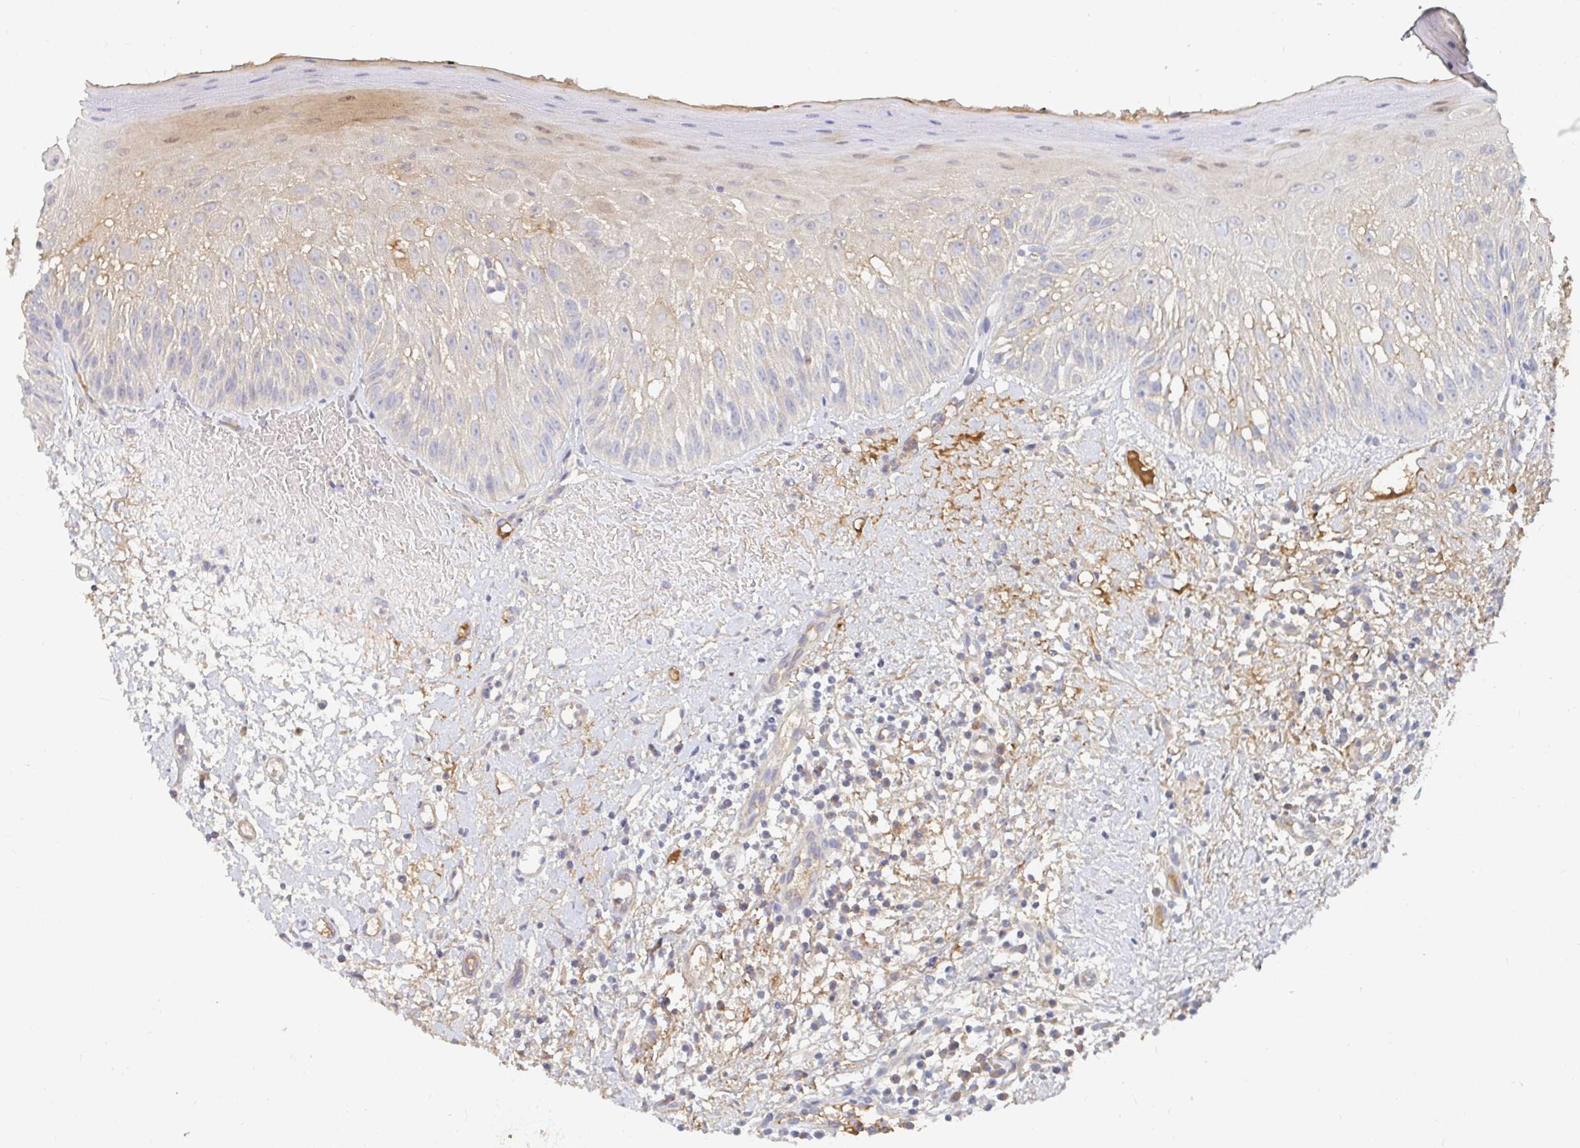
{"staining": {"intensity": "weak", "quantity": "<25%", "location": "cytoplasmic/membranous"}, "tissue": "oral mucosa", "cell_type": "Squamous epithelial cells", "image_type": "normal", "snomed": [{"axis": "morphology", "description": "Normal tissue, NOS"}, {"axis": "topography", "description": "Oral tissue"}, {"axis": "topography", "description": "Tounge, NOS"}], "caption": "A histopathology image of human oral mucosa is negative for staining in squamous epithelial cells. The staining is performed using DAB (3,3'-diaminobenzidine) brown chromogen with nuclei counter-stained in using hematoxylin.", "gene": "NME9", "patient": {"sex": "male", "age": 83}}